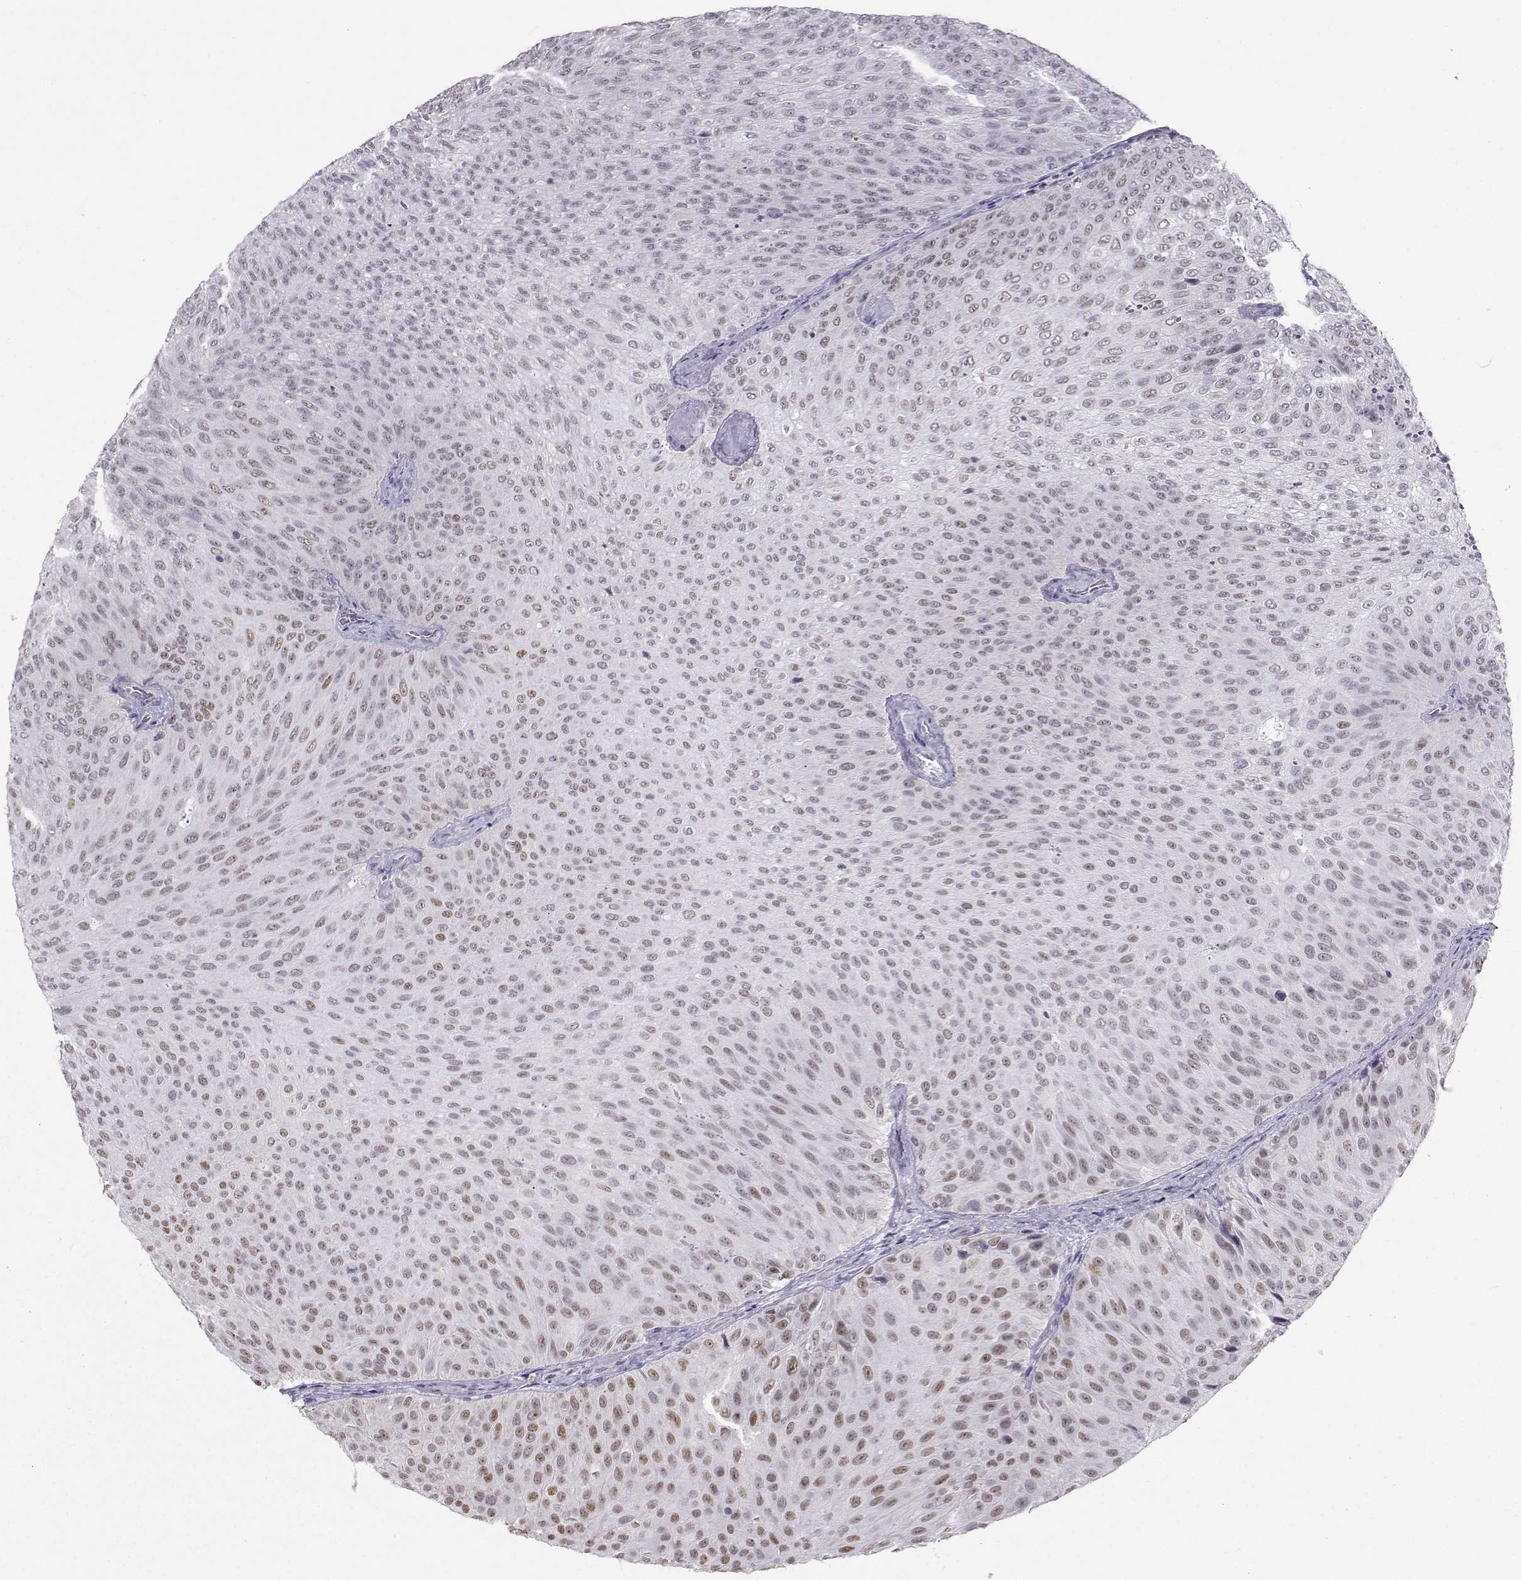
{"staining": {"intensity": "weak", "quantity": "<25%", "location": "nuclear"}, "tissue": "urothelial cancer", "cell_type": "Tumor cells", "image_type": "cancer", "snomed": [{"axis": "morphology", "description": "Urothelial carcinoma, Low grade"}, {"axis": "topography", "description": "Urinary bladder"}], "caption": "Immunohistochemical staining of human urothelial carcinoma (low-grade) displays no significant expression in tumor cells.", "gene": "TEDC2", "patient": {"sex": "male", "age": 78}}